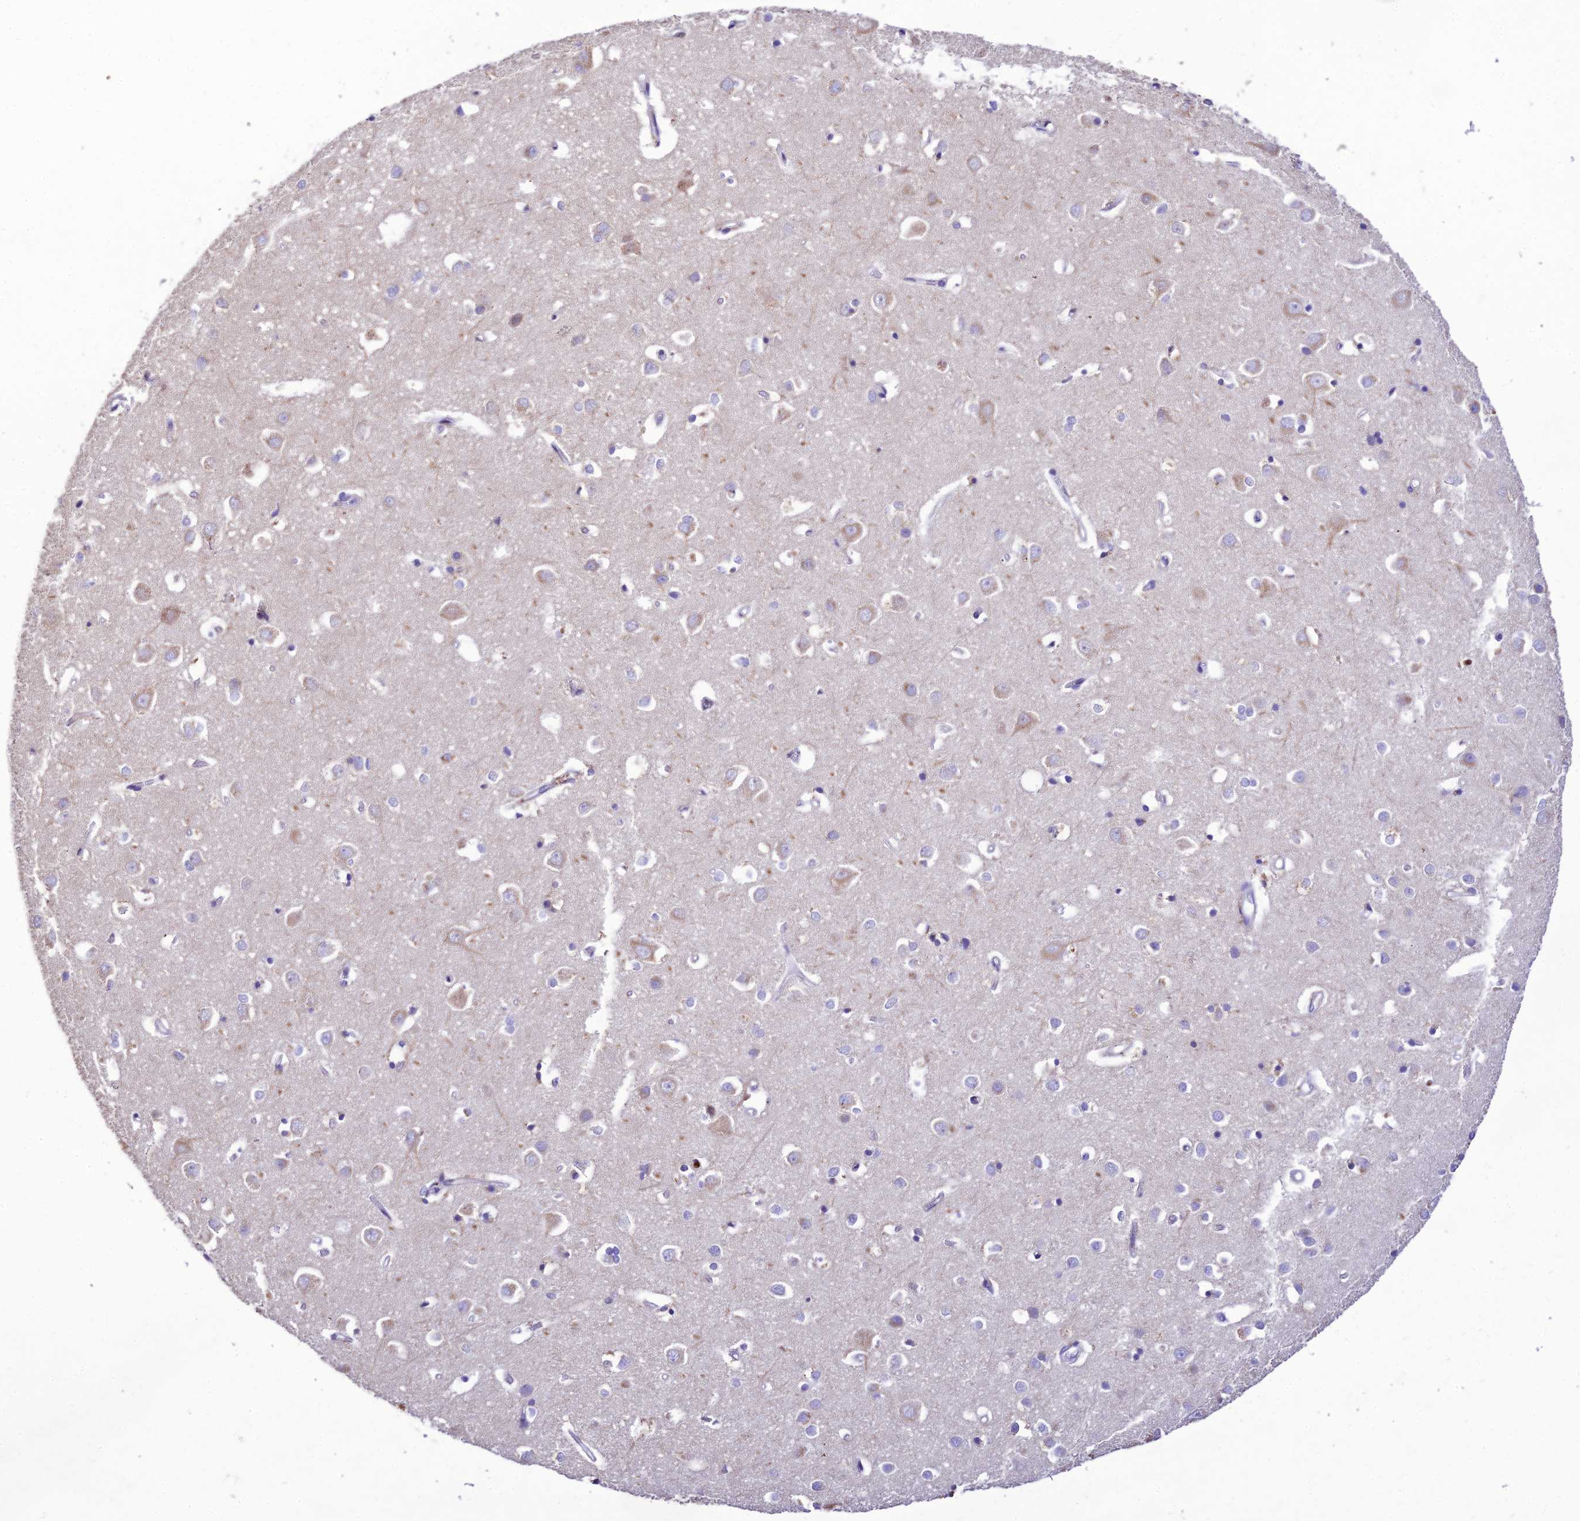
{"staining": {"intensity": "negative", "quantity": "none", "location": "none"}, "tissue": "cerebral cortex", "cell_type": "Endothelial cells", "image_type": "normal", "snomed": [{"axis": "morphology", "description": "Normal tissue, NOS"}, {"axis": "topography", "description": "Cerebral cortex"}], "caption": "Endothelial cells are negative for brown protein staining in benign cerebral cortex. The staining was performed using DAB (3,3'-diaminobenzidine) to visualize the protein expression in brown, while the nuclei were stained in blue with hematoxylin (Magnification: 20x).", "gene": "PTPRCAP", "patient": {"sex": "female", "age": 64}}